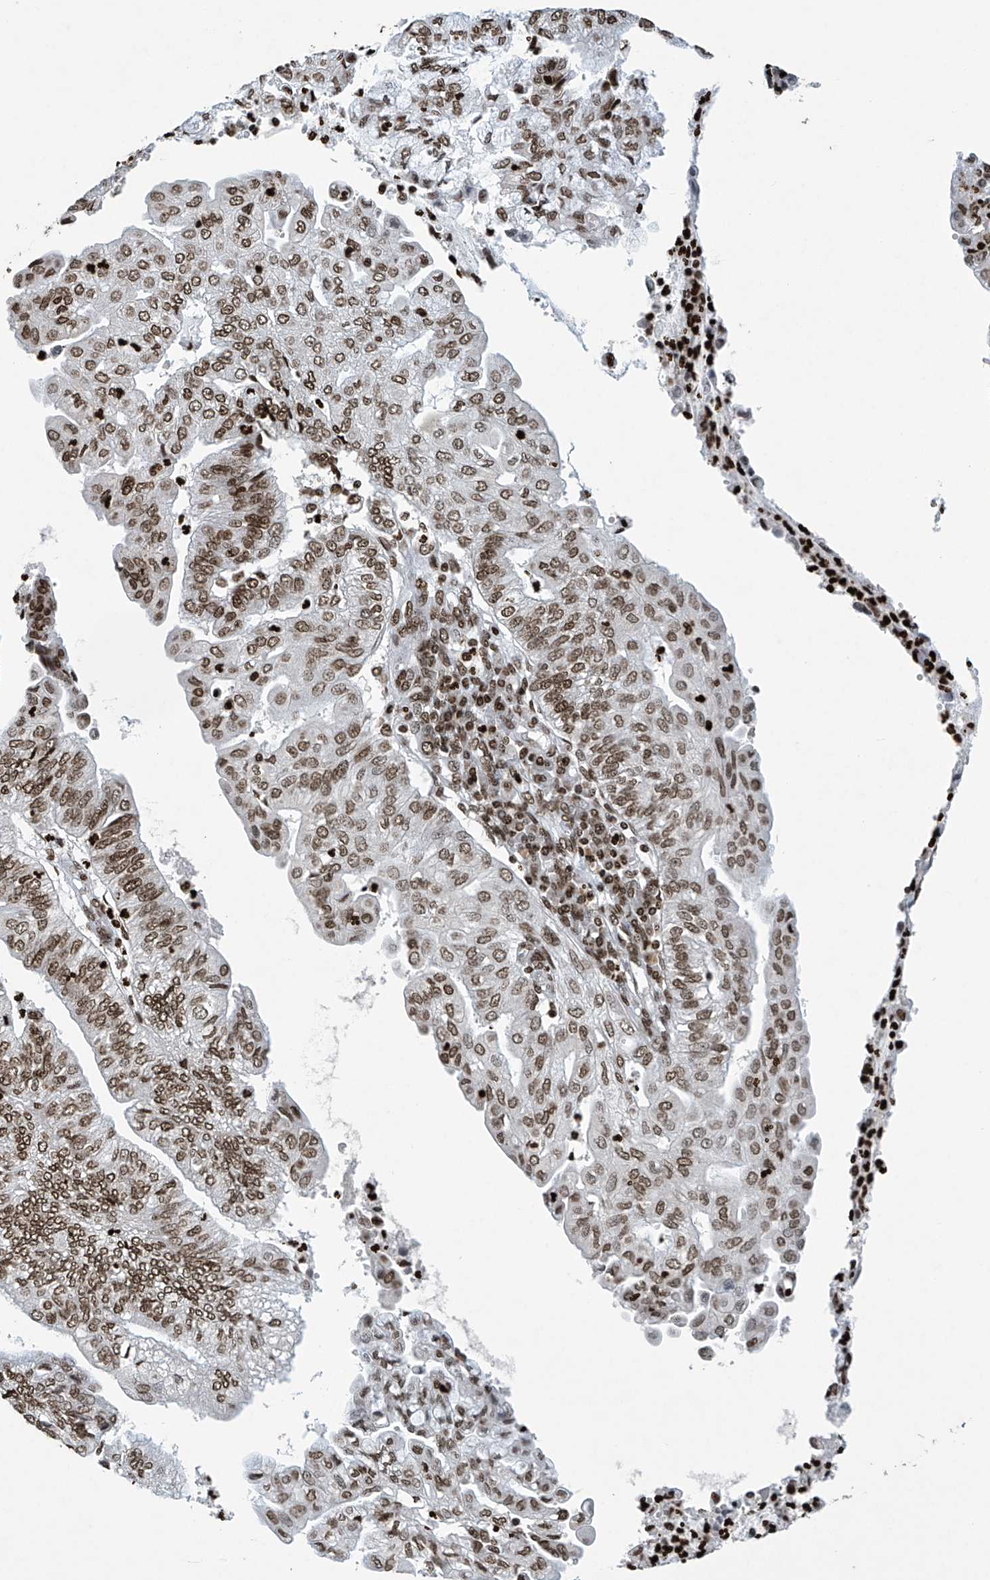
{"staining": {"intensity": "moderate", "quantity": ">75%", "location": "nuclear"}, "tissue": "endometrial cancer", "cell_type": "Tumor cells", "image_type": "cancer", "snomed": [{"axis": "morphology", "description": "Adenocarcinoma, NOS"}, {"axis": "topography", "description": "Endometrium"}], "caption": "Protein staining by IHC demonstrates moderate nuclear expression in about >75% of tumor cells in endometrial adenocarcinoma. Nuclei are stained in blue.", "gene": "H4C16", "patient": {"sex": "female", "age": 59}}